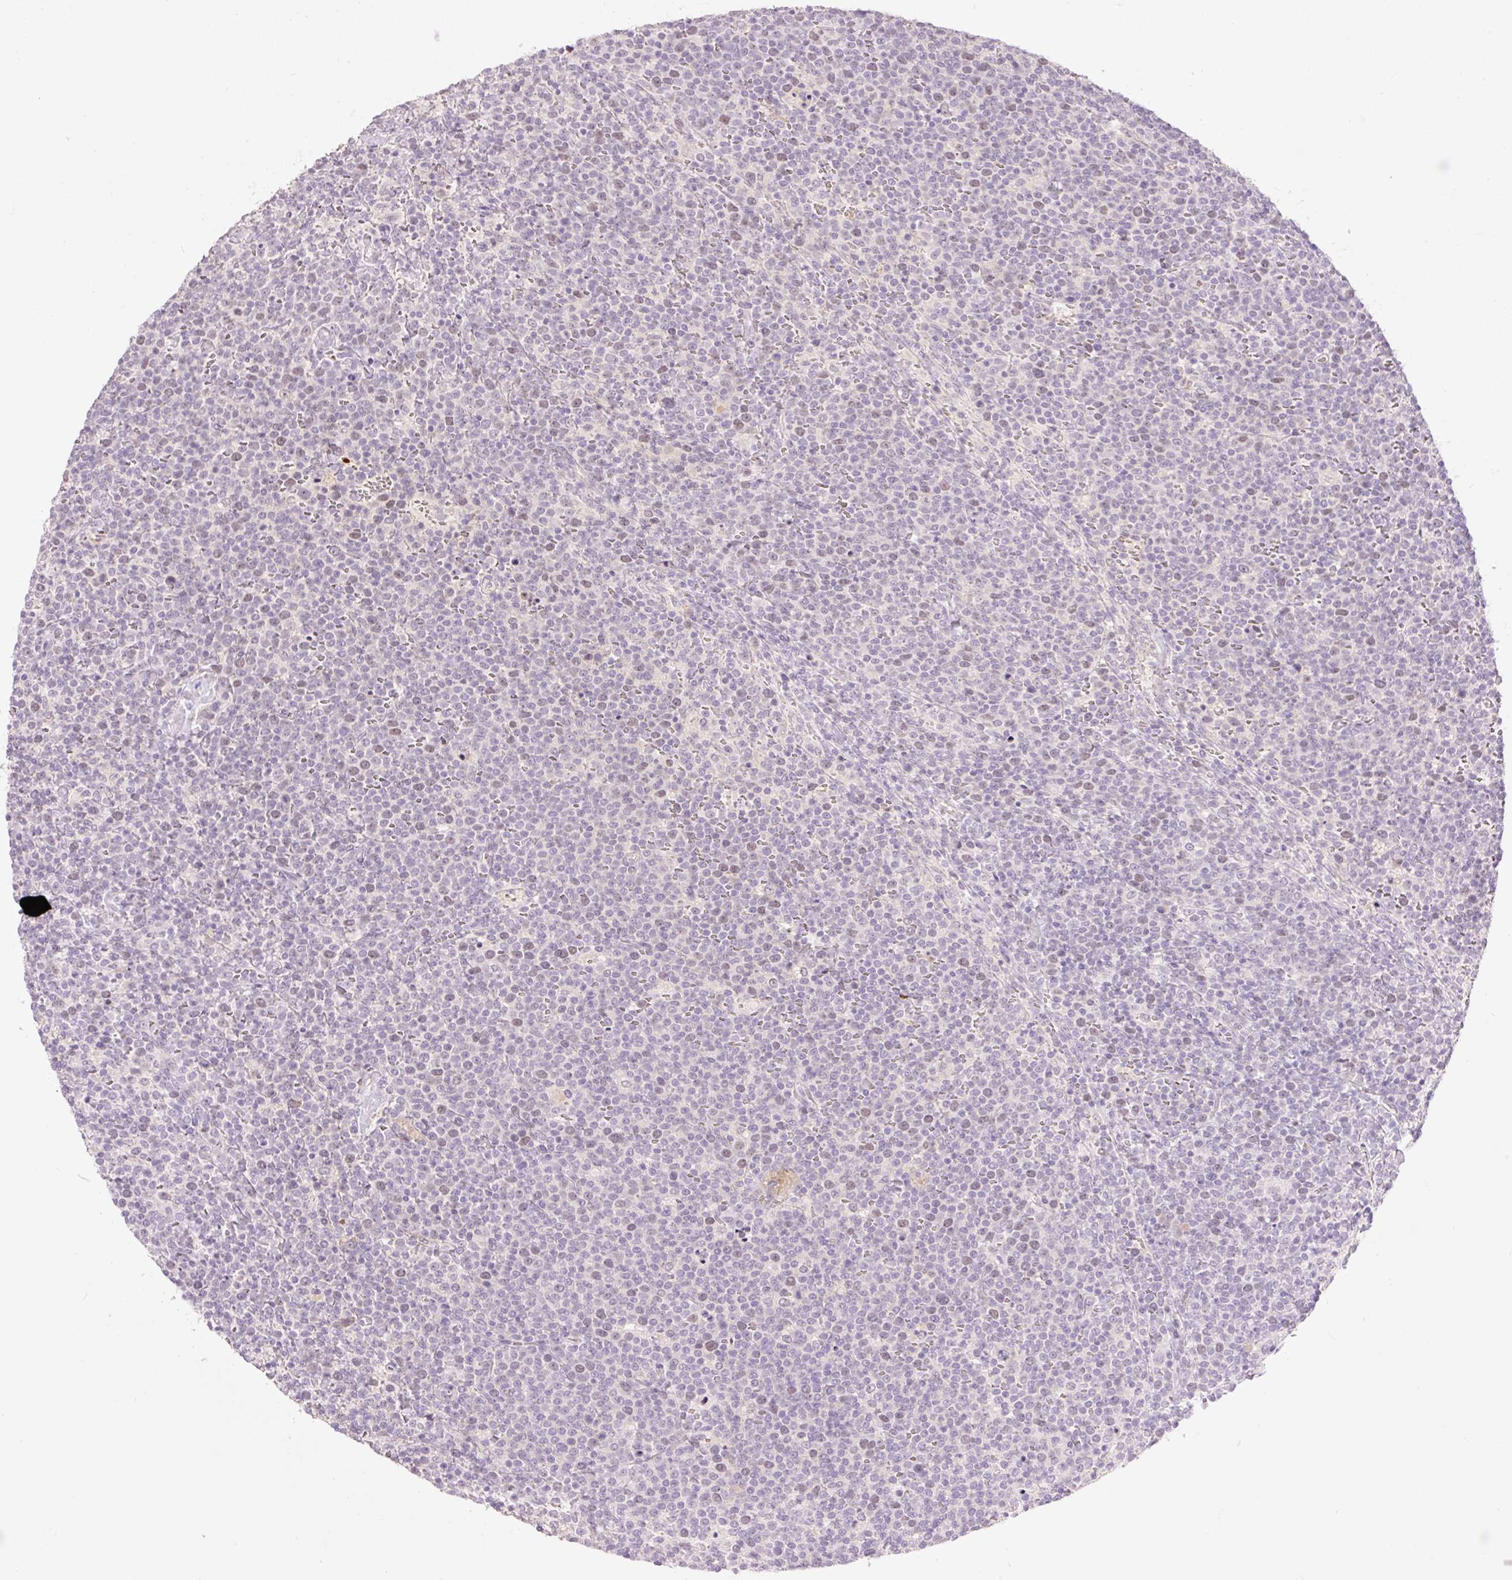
{"staining": {"intensity": "weak", "quantity": "25%-75%", "location": "nuclear"}, "tissue": "lymphoma", "cell_type": "Tumor cells", "image_type": "cancer", "snomed": [{"axis": "morphology", "description": "Malignant lymphoma, non-Hodgkin's type, High grade"}, {"axis": "topography", "description": "Lymph node"}], "caption": "Lymphoma was stained to show a protein in brown. There is low levels of weak nuclear staining in about 25%-75% of tumor cells.", "gene": "LY6G6D", "patient": {"sex": "male", "age": 61}}